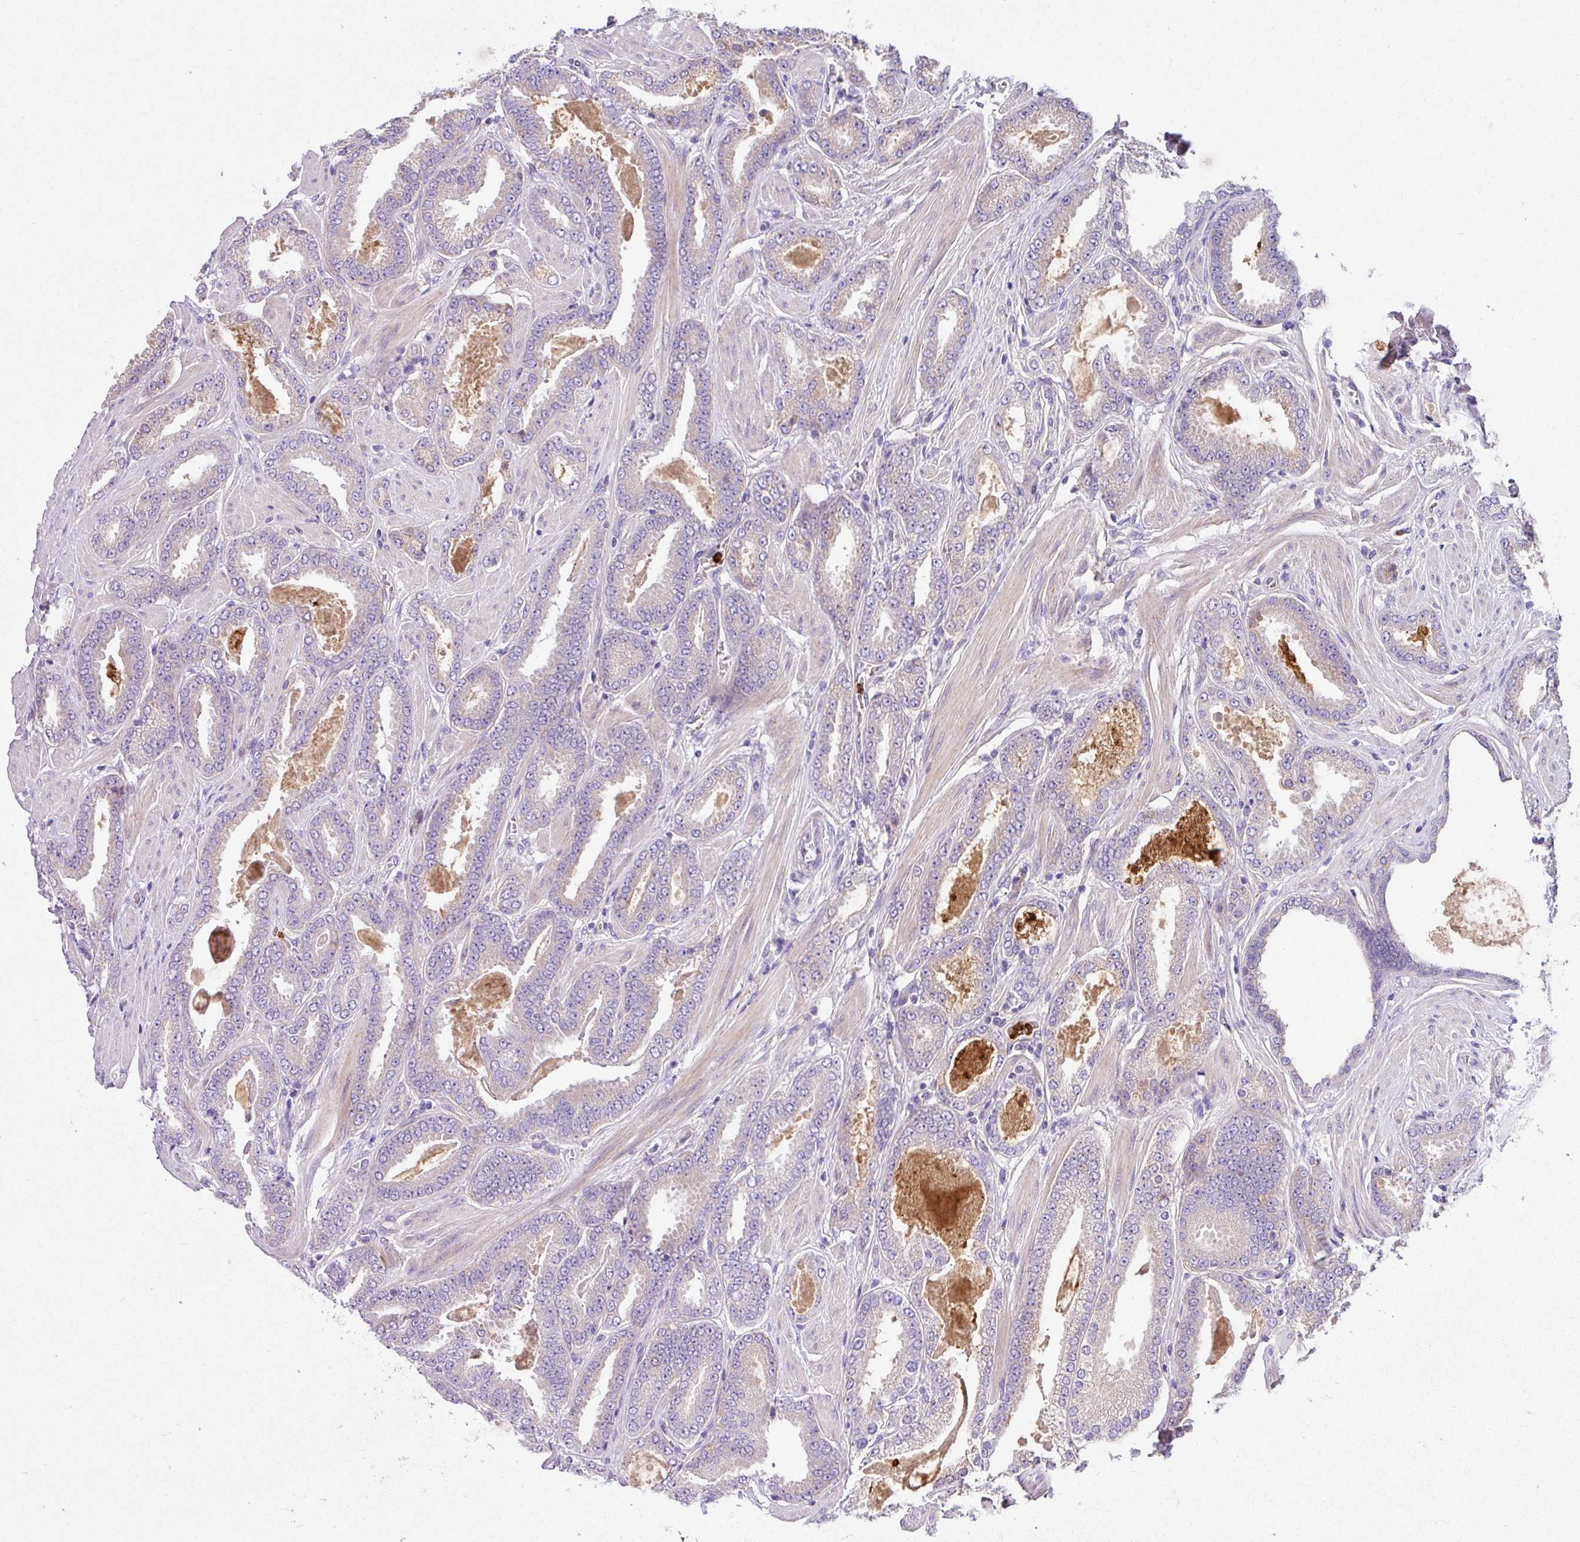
{"staining": {"intensity": "negative", "quantity": "none", "location": "none"}, "tissue": "prostate cancer", "cell_type": "Tumor cells", "image_type": "cancer", "snomed": [{"axis": "morphology", "description": "Adenocarcinoma, Low grade"}, {"axis": "topography", "description": "Prostate"}], "caption": "This is a image of immunohistochemistry staining of prostate adenocarcinoma (low-grade), which shows no expression in tumor cells. (DAB (3,3'-diaminobenzidine) immunohistochemistry with hematoxylin counter stain).", "gene": "CRISP3", "patient": {"sex": "male", "age": 42}}